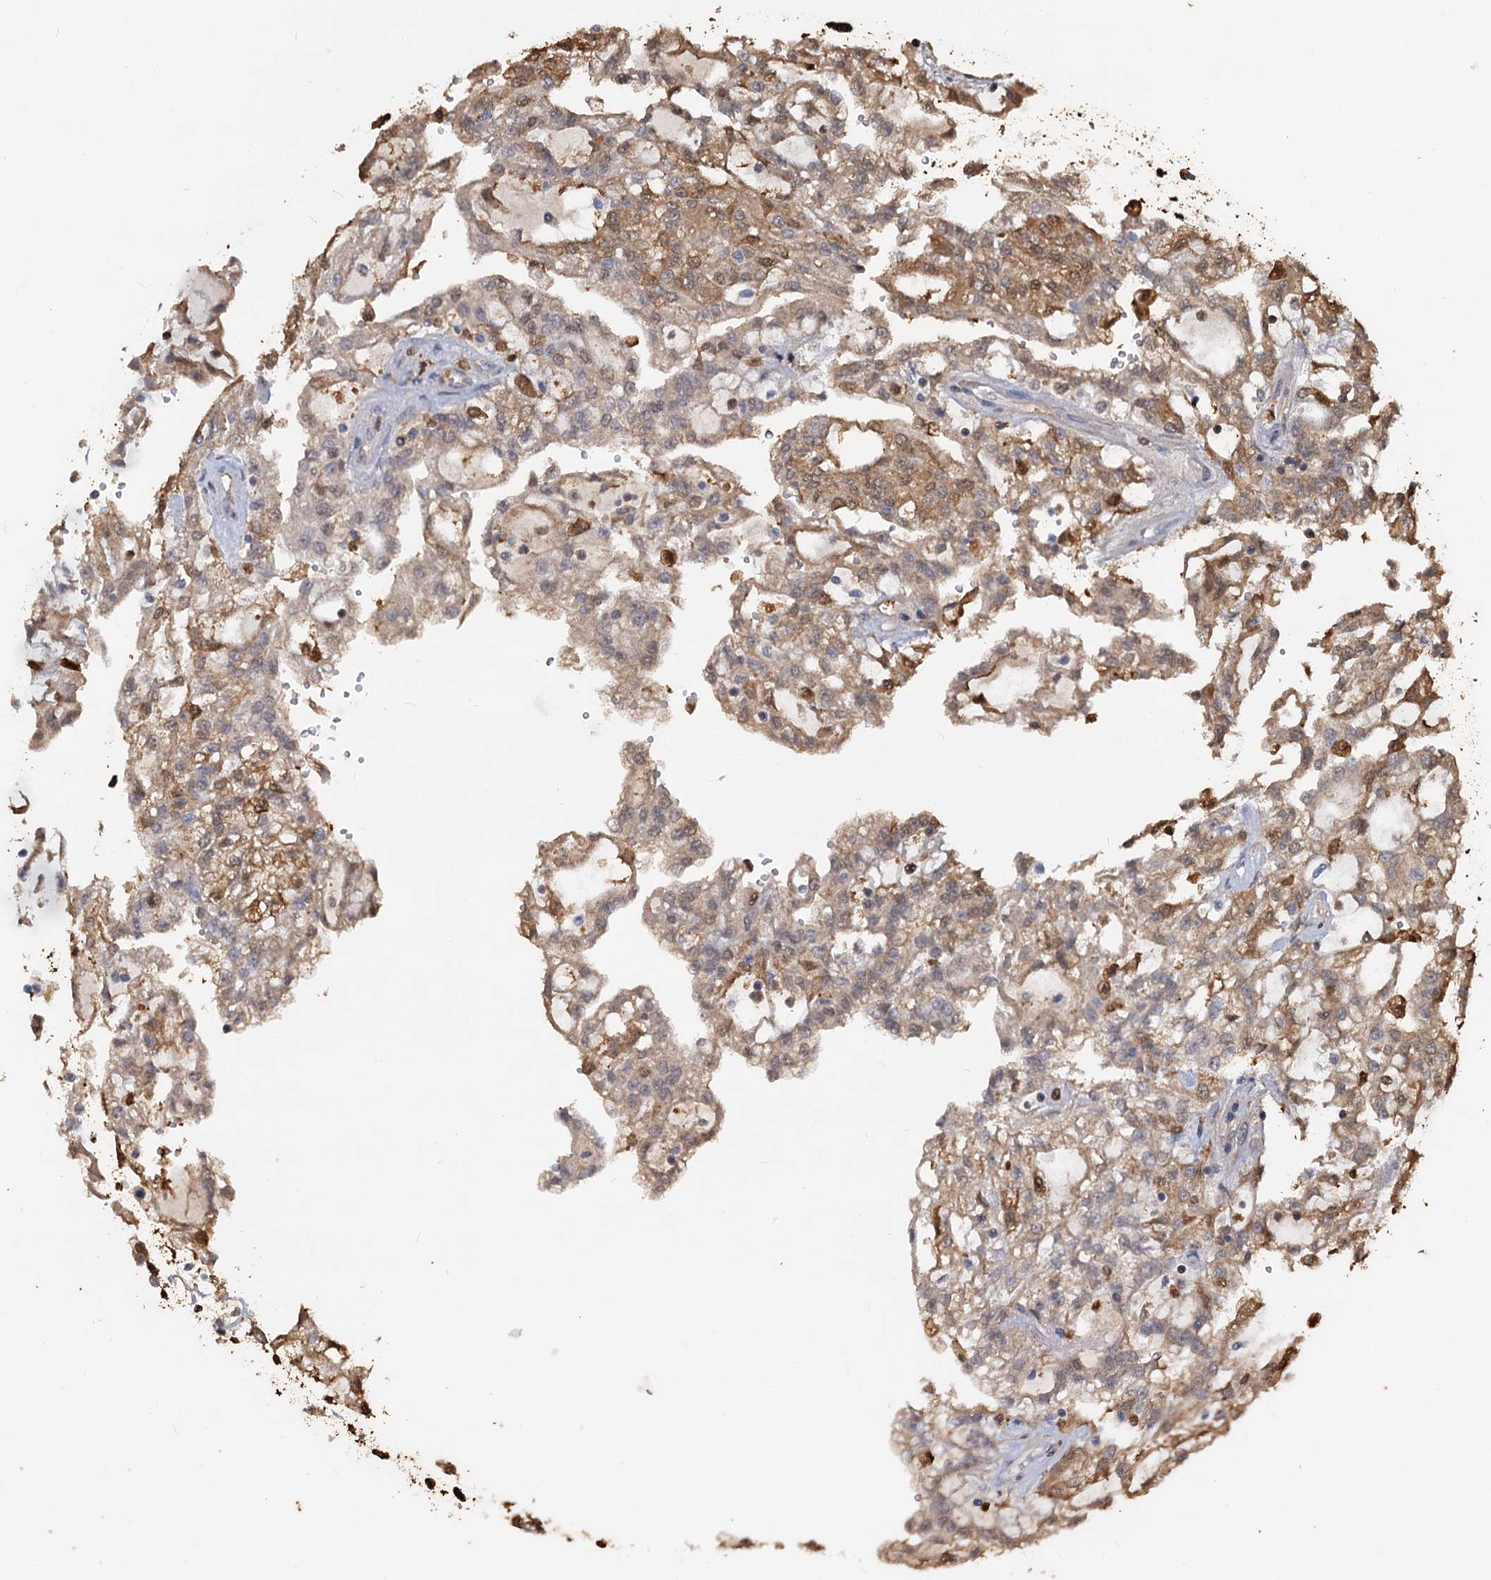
{"staining": {"intensity": "moderate", "quantity": ">75%", "location": "cytoplasmic/membranous,nuclear"}, "tissue": "renal cancer", "cell_type": "Tumor cells", "image_type": "cancer", "snomed": [{"axis": "morphology", "description": "Adenocarcinoma, NOS"}, {"axis": "topography", "description": "Kidney"}], "caption": "DAB immunohistochemical staining of human renal cancer exhibits moderate cytoplasmic/membranous and nuclear protein expression in approximately >75% of tumor cells. (brown staining indicates protein expression, while blue staining denotes nuclei).", "gene": "S100A6", "patient": {"sex": "male", "age": 63}}